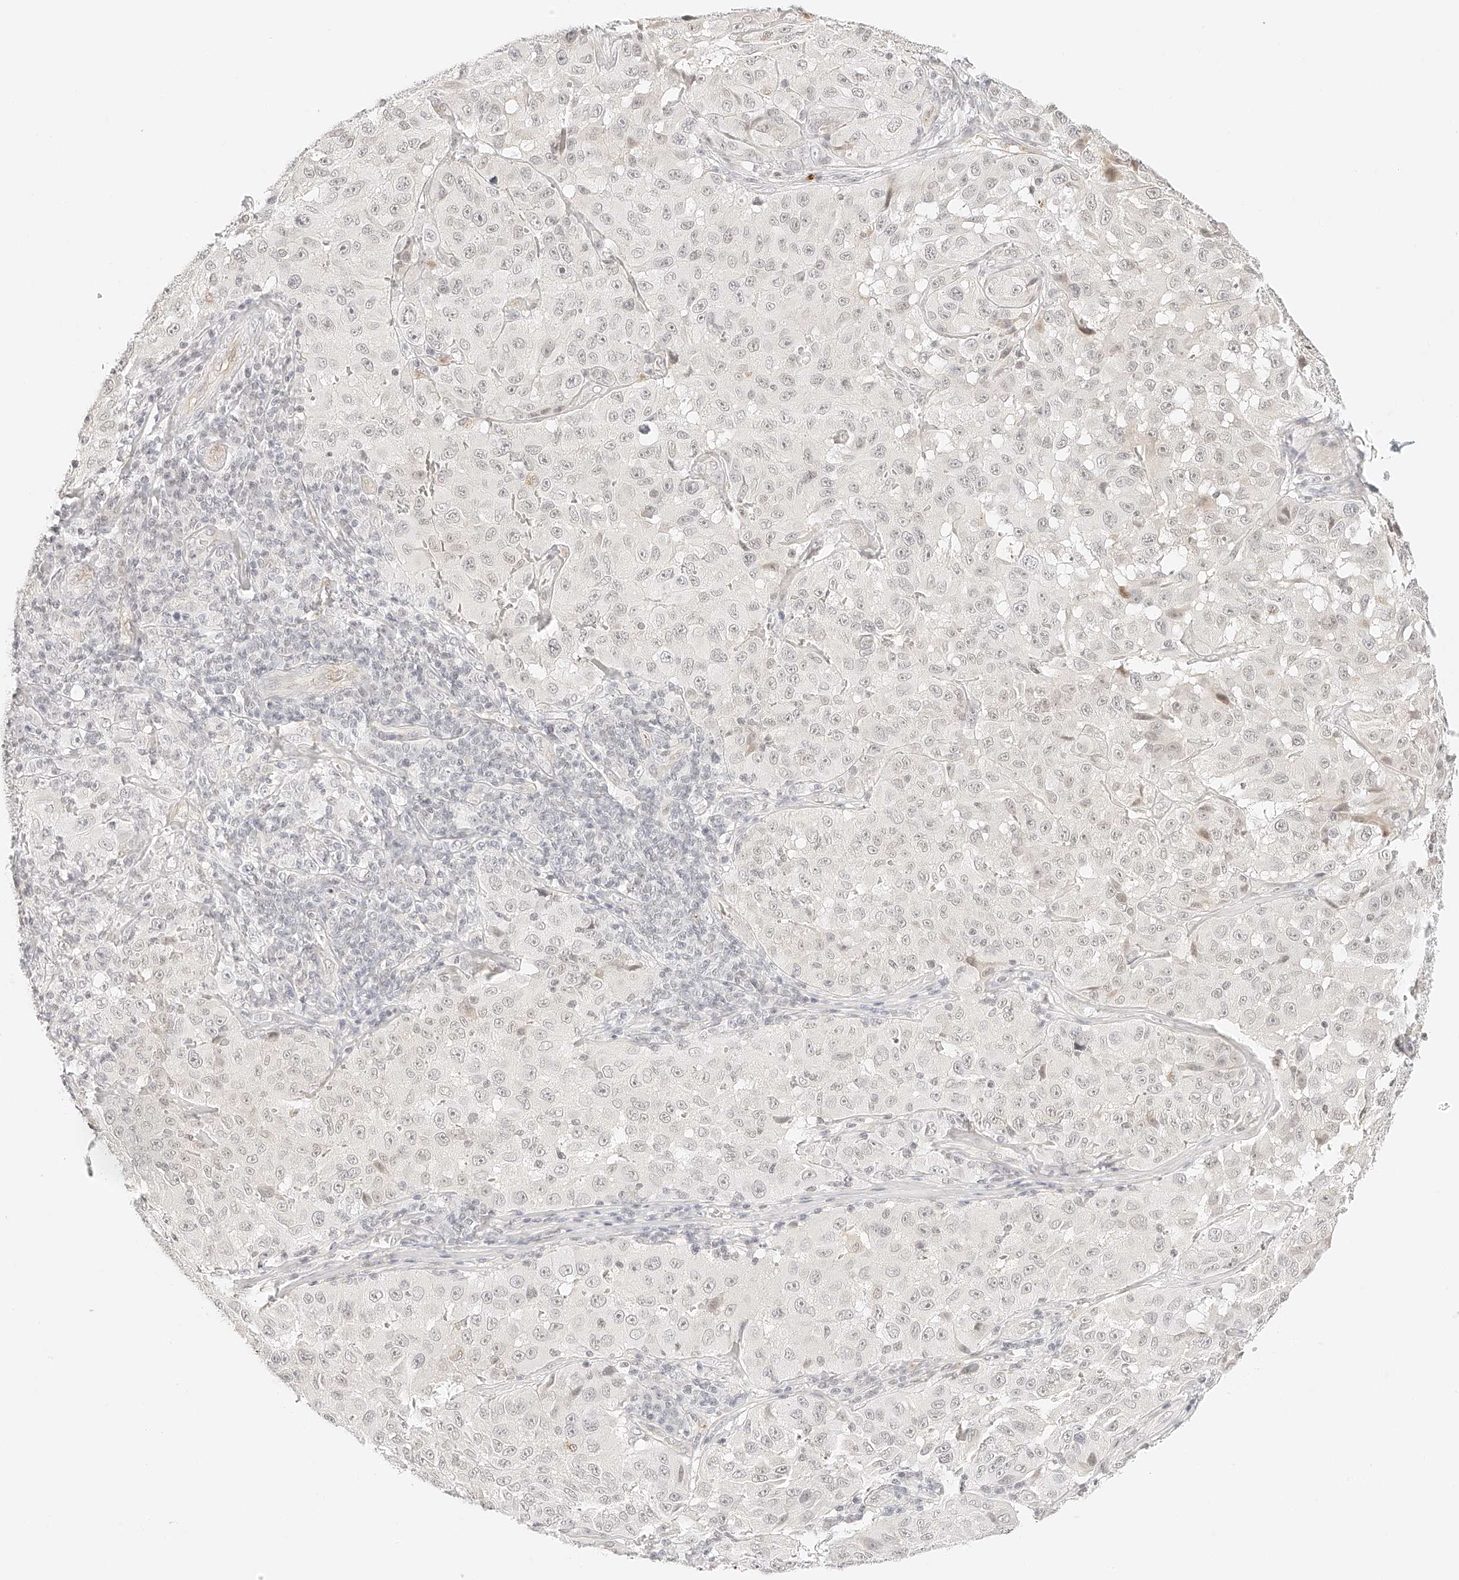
{"staining": {"intensity": "negative", "quantity": "none", "location": "none"}, "tissue": "melanoma", "cell_type": "Tumor cells", "image_type": "cancer", "snomed": [{"axis": "morphology", "description": "Malignant melanoma, NOS"}, {"axis": "topography", "description": "Skin"}], "caption": "DAB (3,3'-diaminobenzidine) immunohistochemical staining of human melanoma exhibits no significant expression in tumor cells.", "gene": "ZFP69", "patient": {"sex": "male", "age": 66}}